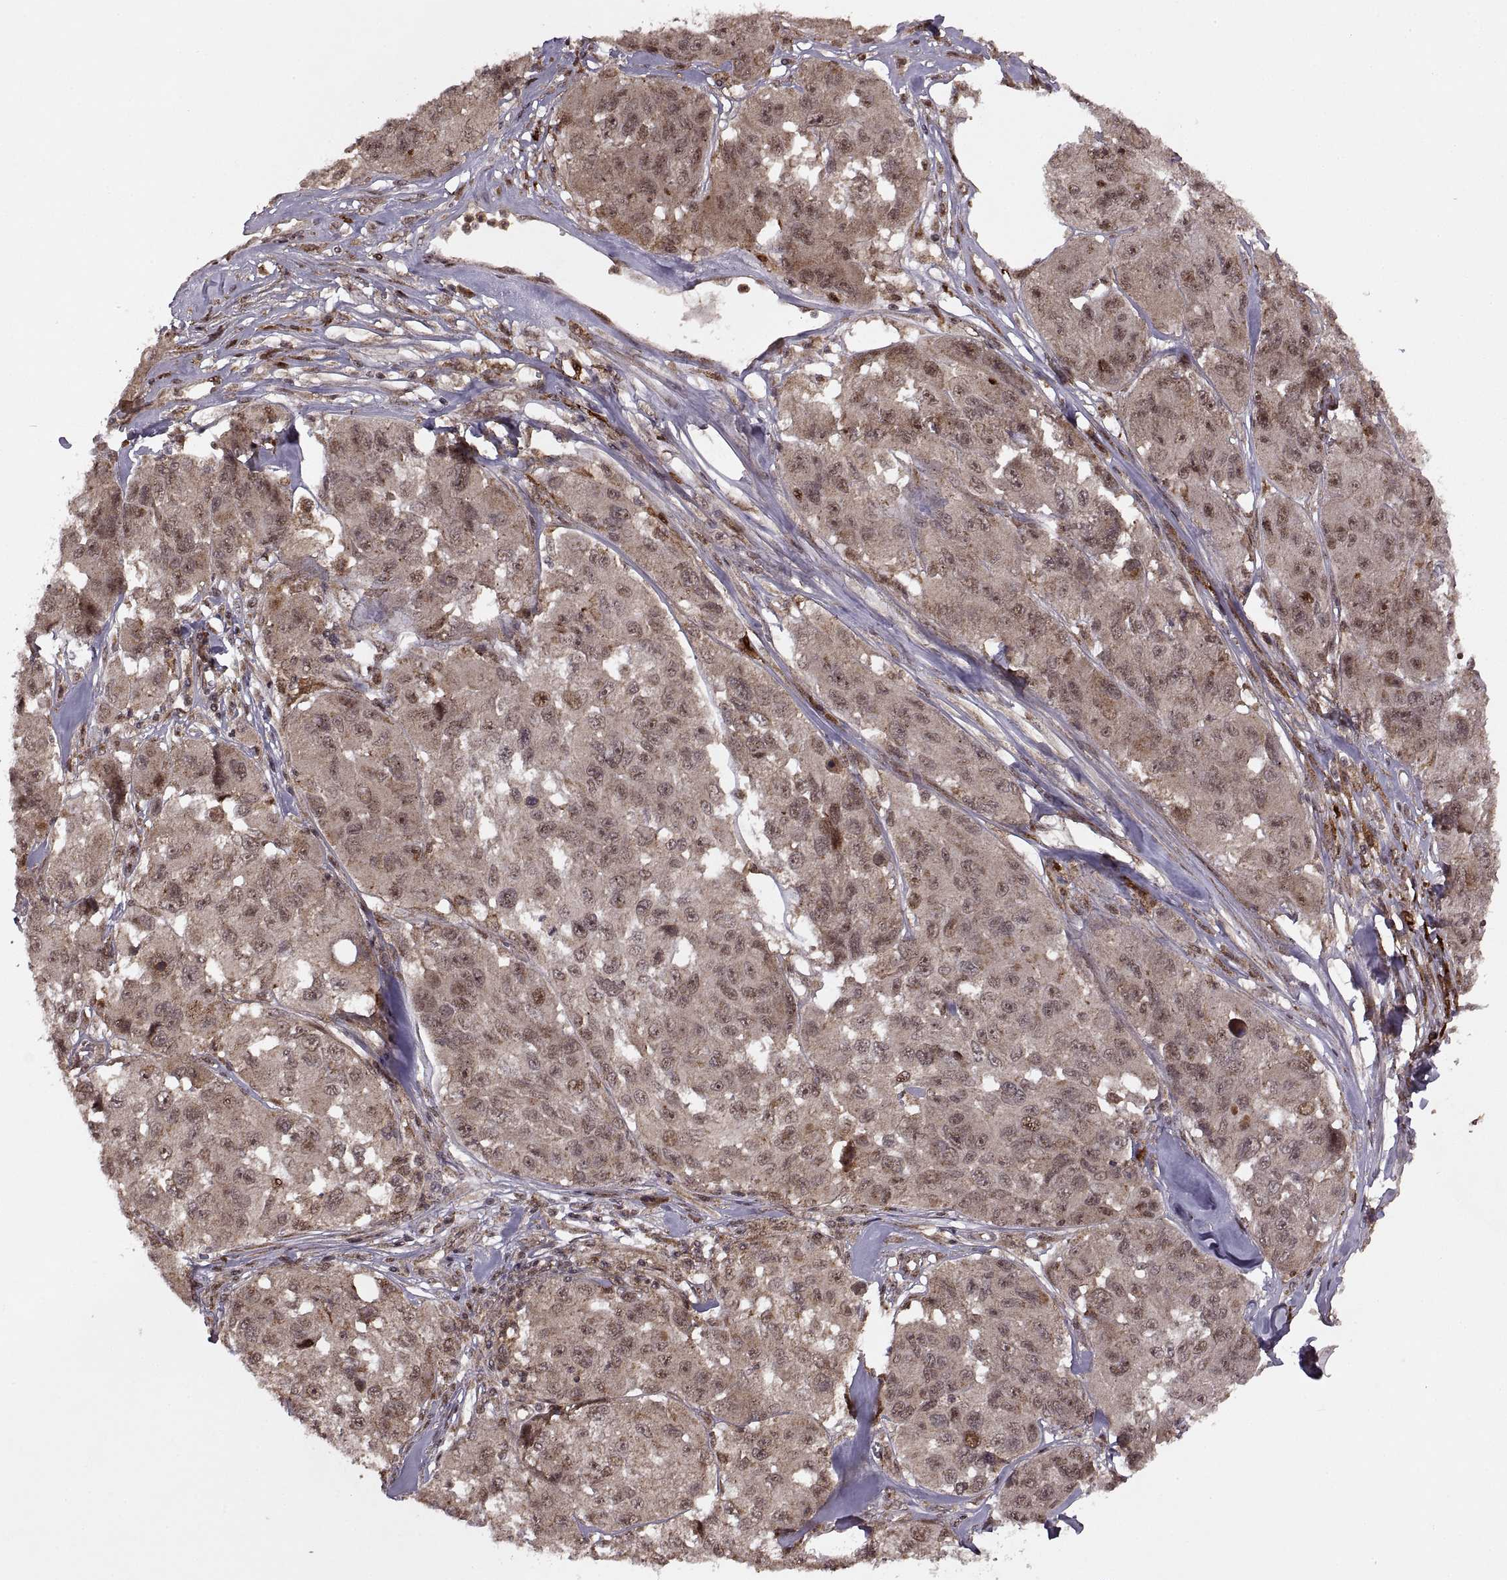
{"staining": {"intensity": "weak", "quantity": ">75%", "location": "cytoplasmic/membranous,nuclear"}, "tissue": "melanoma", "cell_type": "Tumor cells", "image_type": "cancer", "snomed": [{"axis": "morphology", "description": "Malignant melanoma, NOS"}, {"axis": "topography", "description": "Skin"}], "caption": "A micrograph of melanoma stained for a protein exhibits weak cytoplasmic/membranous and nuclear brown staining in tumor cells.", "gene": "PTOV1", "patient": {"sex": "female", "age": 66}}